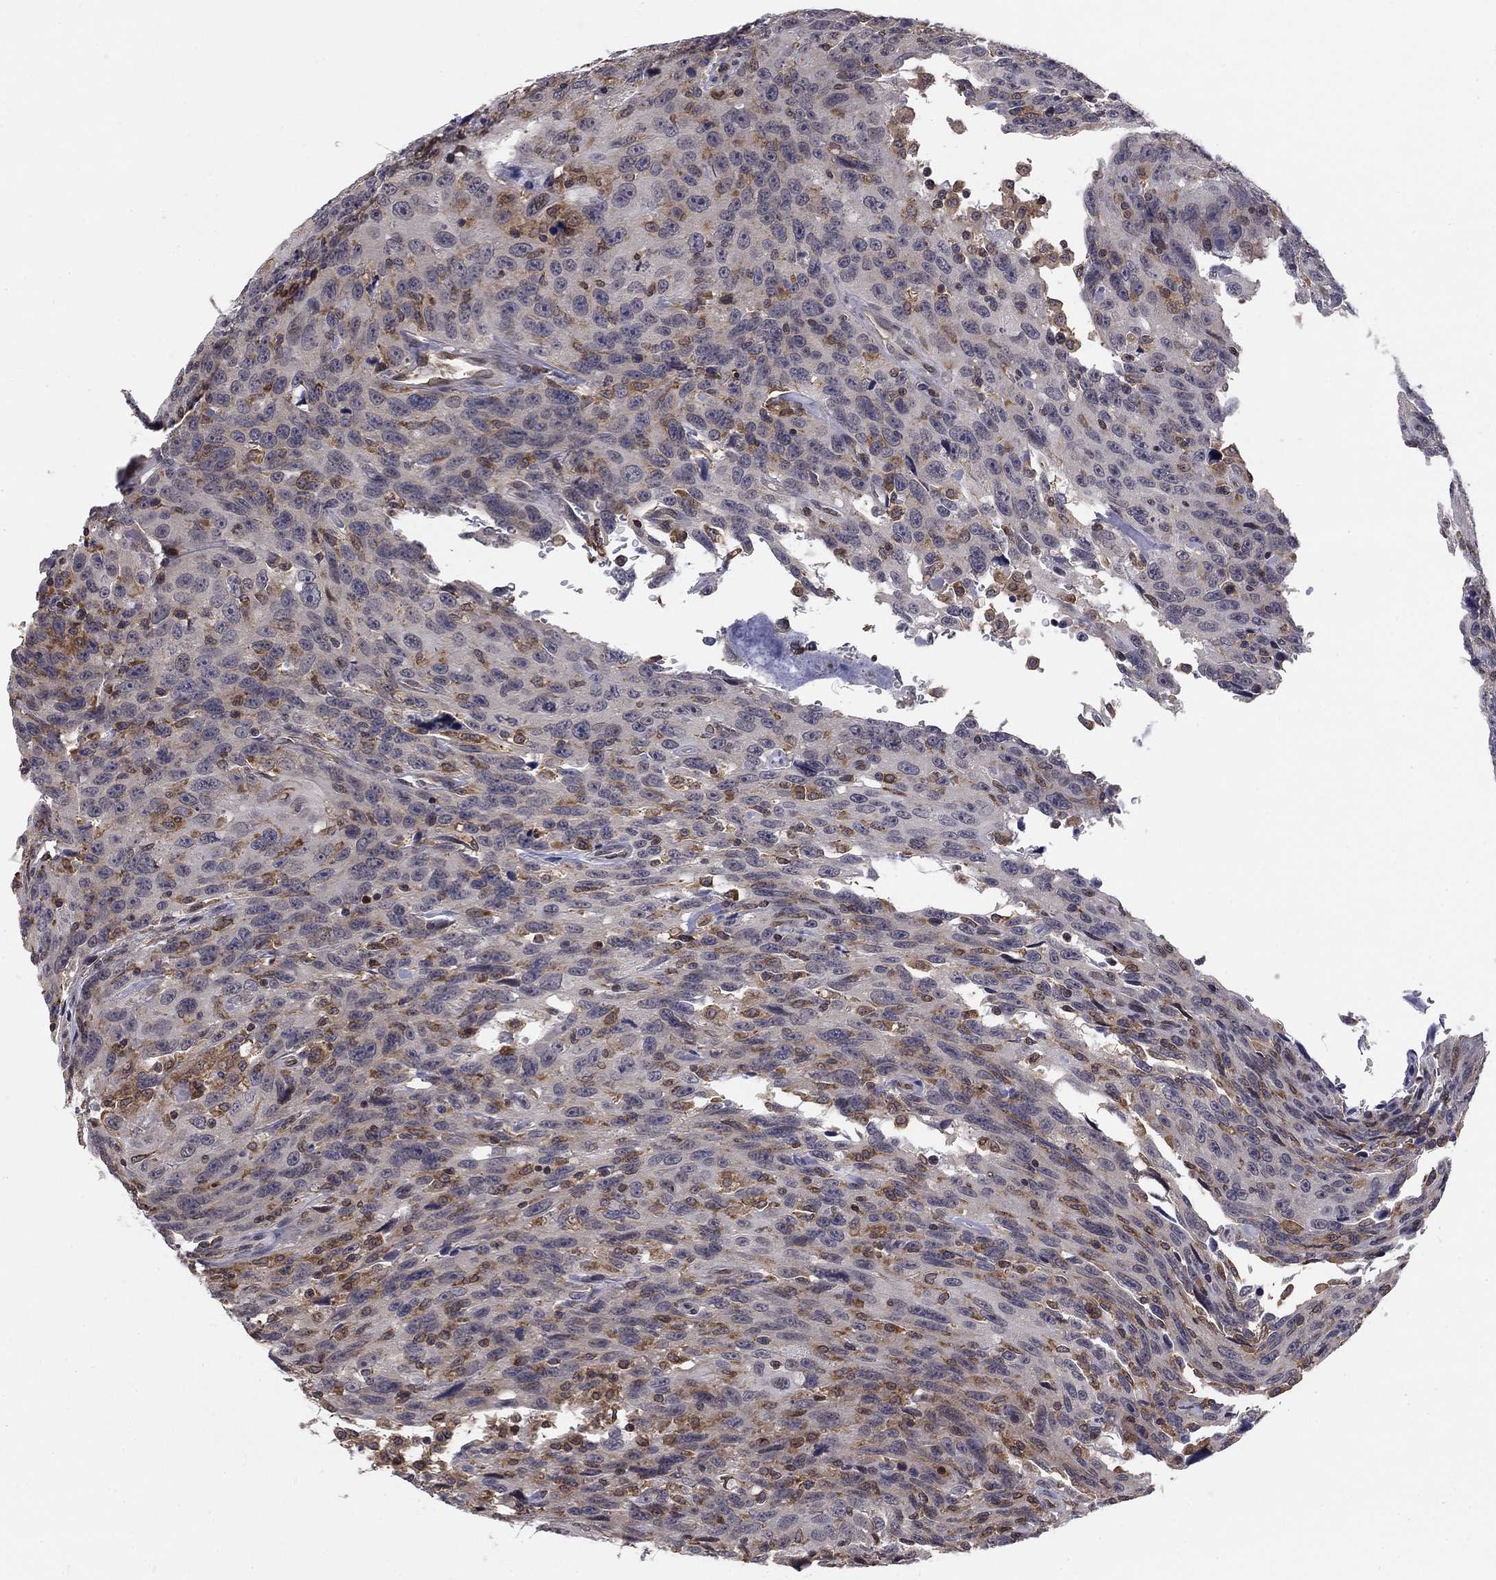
{"staining": {"intensity": "weak", "quantity": "<25%", "location": "cytoplasmic/membranous"}, "tissue": "urothelial cancer", "cell_type": "Tumor cells", "image_type": "cancer", "snomed": [{"axis": "morphology", "description": "Urothelial carcinoma, NOS"}, {"axis": "morphology", "description": "Urothelial carcinoma, High grade"}, {"axis": "topography", "description": "Urinary bladder"}], "caption": "Transitional cell carcinoma was stained to show a protein in brown. There is no significant positivity in tumor cells. (Stains: DAB immunohistochemistry with hematoxylin counter stain, Microscopy: brightfield microscopy at high magnification).", "gene": "PLCB2", "patient": {"sex": "female", "age": 73}}